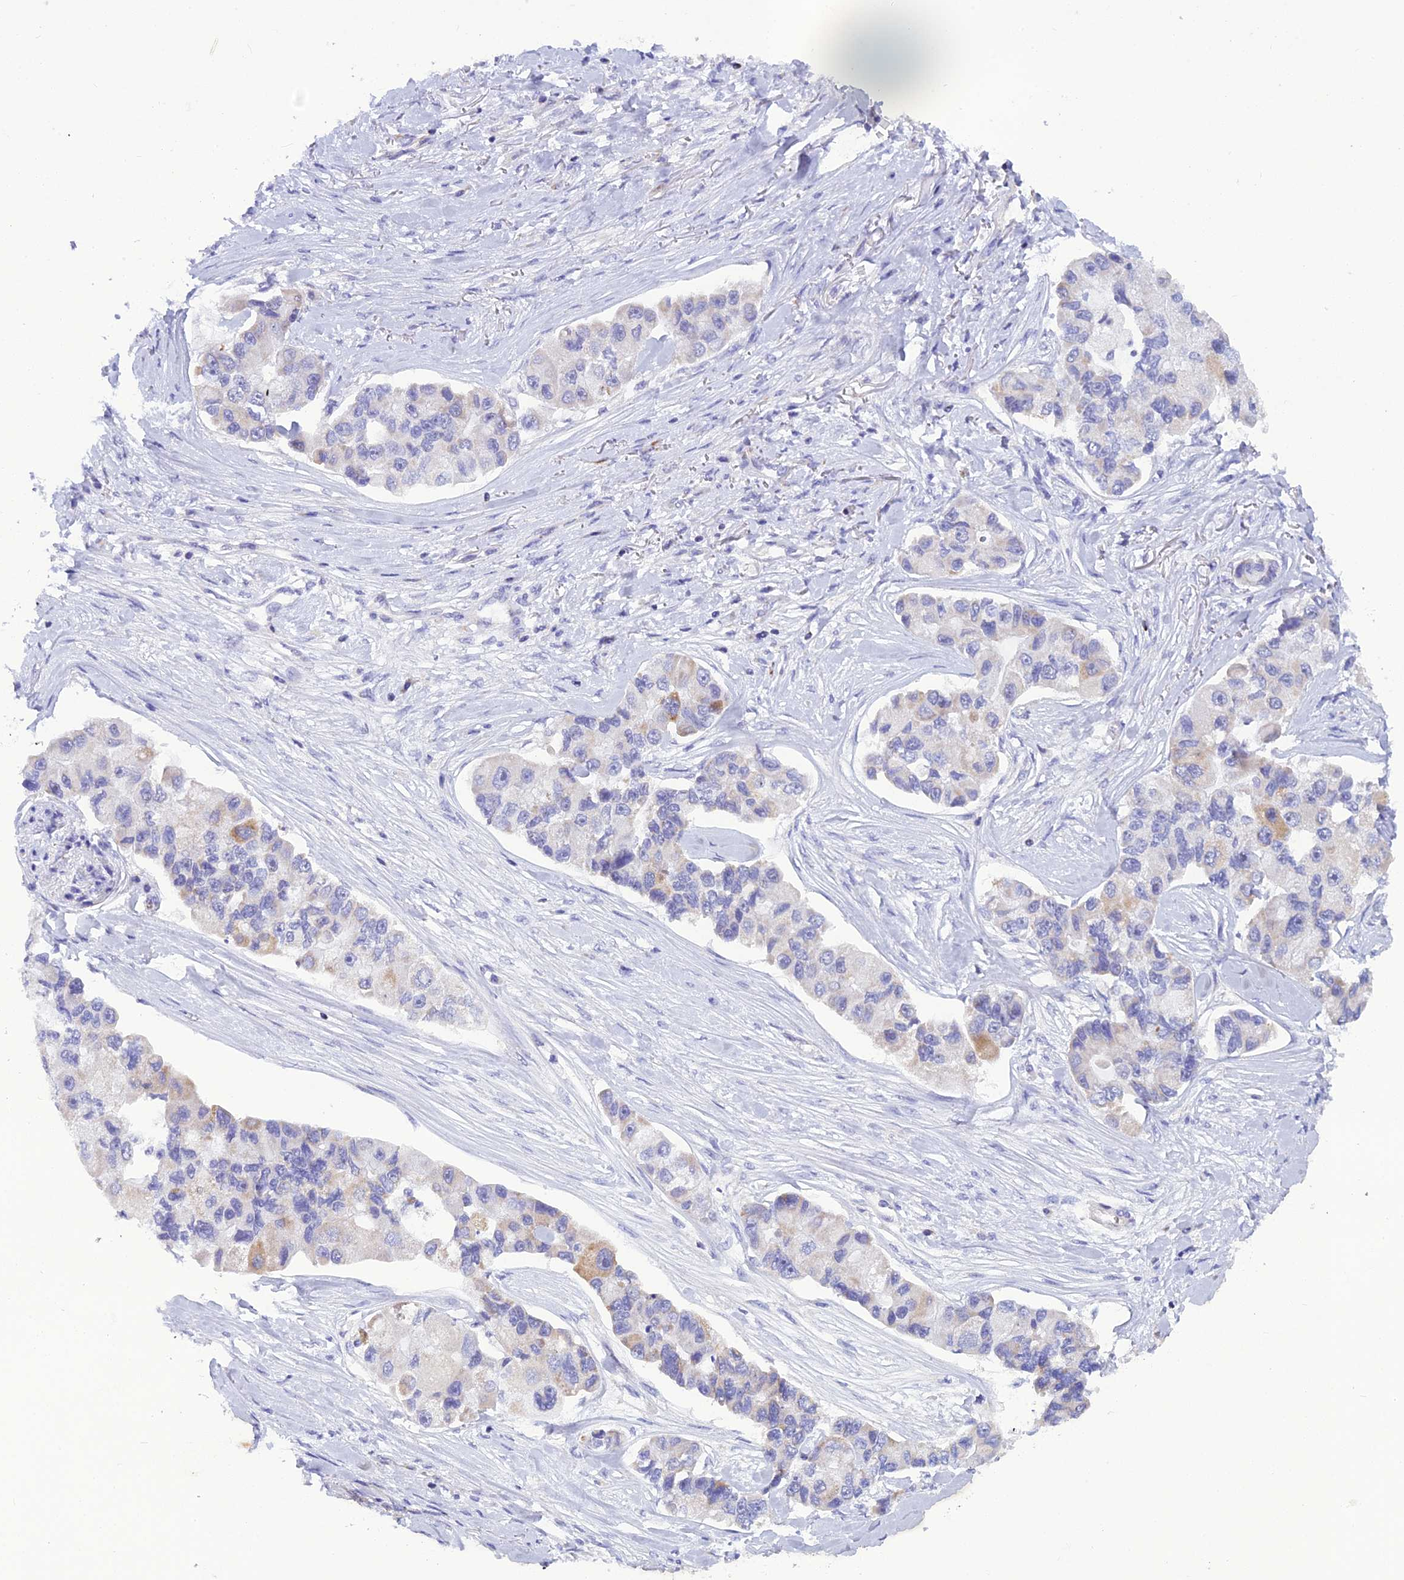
{"staining": {"intensity": "weak", "quantity": "<25%", "location": "cytoplasmic/membranous"}, "tissue": "lung cancer", "cell_type": "Tumor cells", "image_type": "cancer", "snomed": [{"axis": "morphology", "description": "Adenocarcinoma, NOS"}, {"axis": "topography", "description": "Lung"}], "caption": "A high-resolution micrograph shows IHC staining of lung adenocarcinoma, which reveals no significant staining in tumor cells.", "gene": "POMGNT1", "patient": {"sex": "female", "age": 54}}